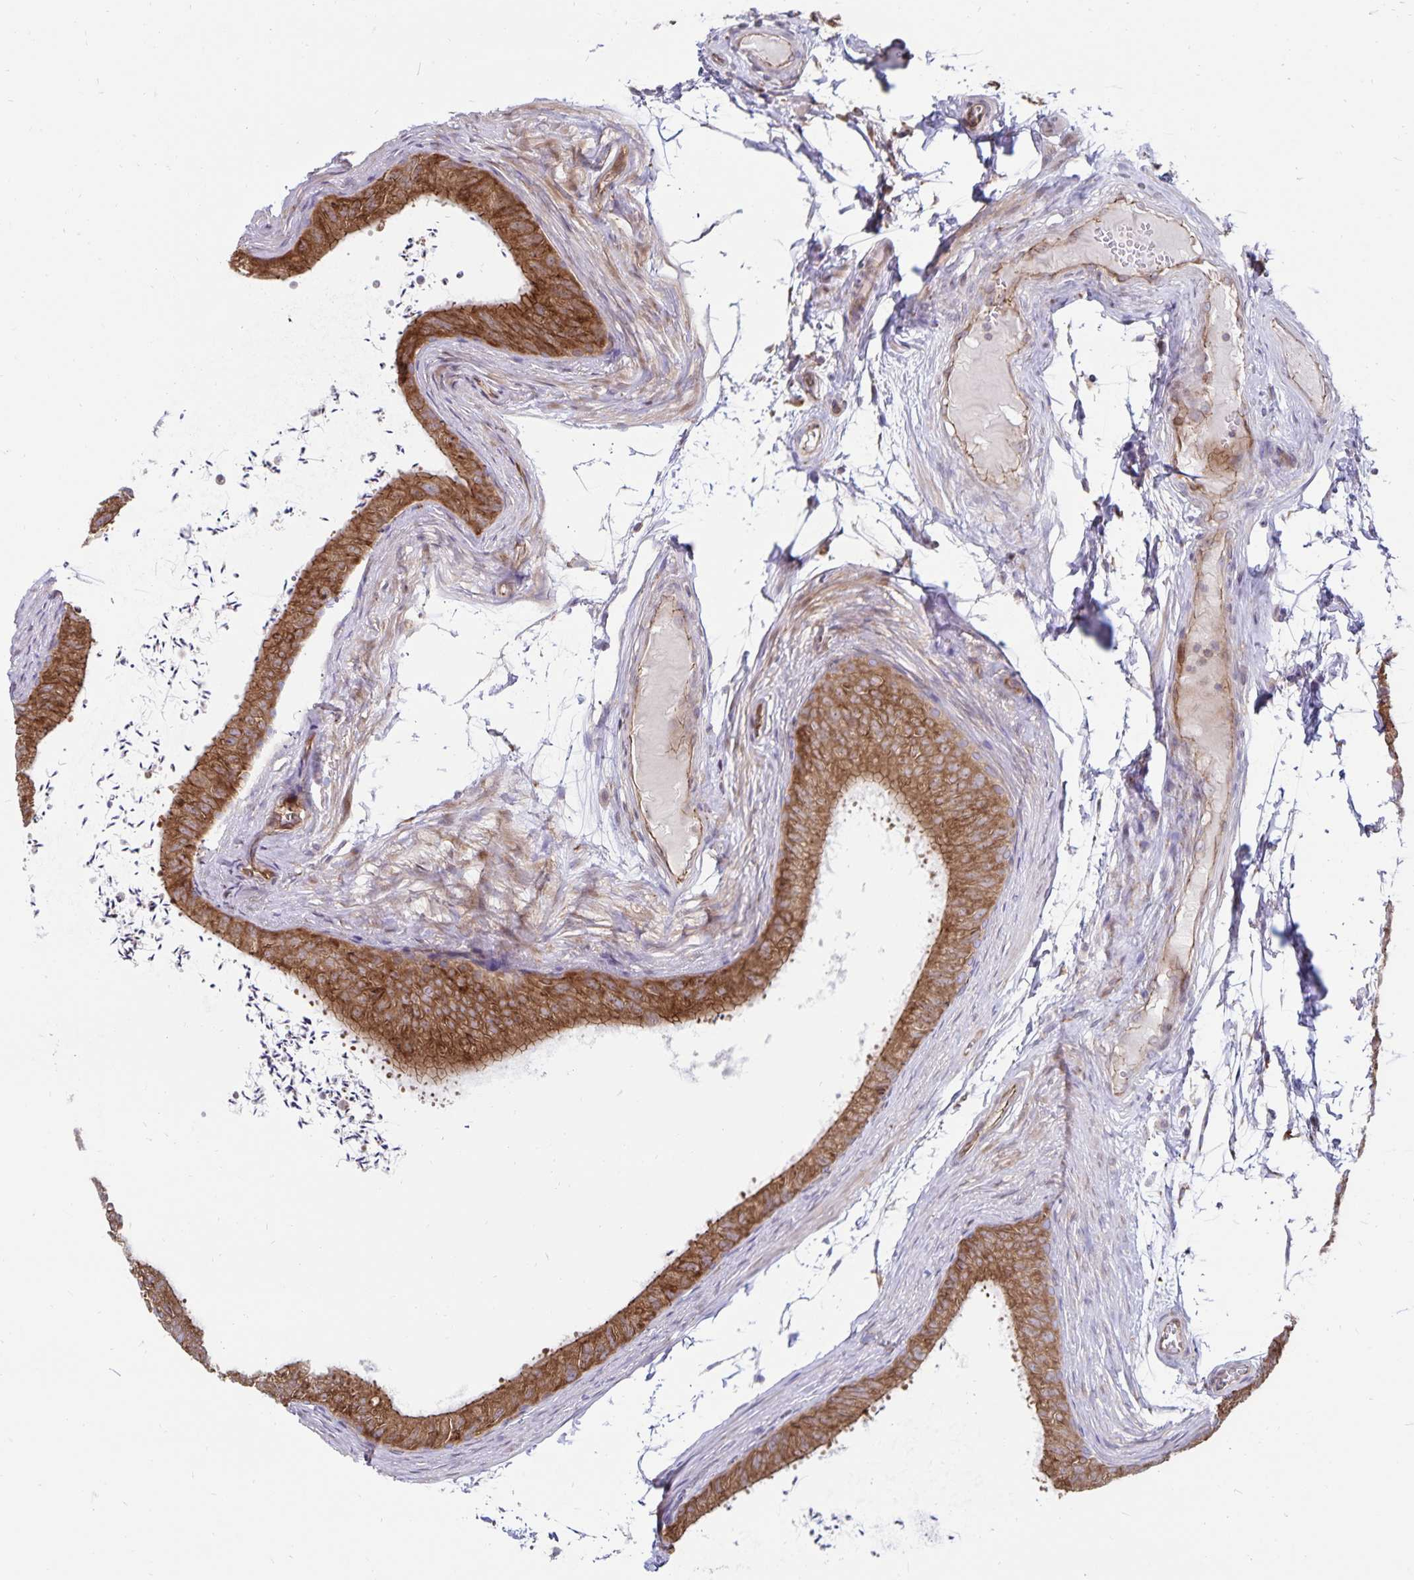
{"staining": {"intensity": "strong", "quantity": ">75%", "location": "cytoplasmic/membranous"}, "tissue": "epididymis", "cell_type": "Glandular cells", "image_type": "normal", "snomed": [{"axis": "morphology", "description": "Normal tissue, NOS"}, {"axis": "topography", "description": "Epididymis, spermatic cord, NOS"}, {"axis": "topography", "description": "Epididymis"}, {"axis": "topography", "description": "Peripheral nerve tissue"}], "caption": "Protein staining demonstrates strong cytoplasmic/membranous positivity in approximately >75% of glandular cells in normal epididymis. (DAB (3,3'-diaminobenzidine) IHC with brightfield microscopy, high magnification).", "gene": "SEC62", "patient": {"sex": "male", "age": 29}}